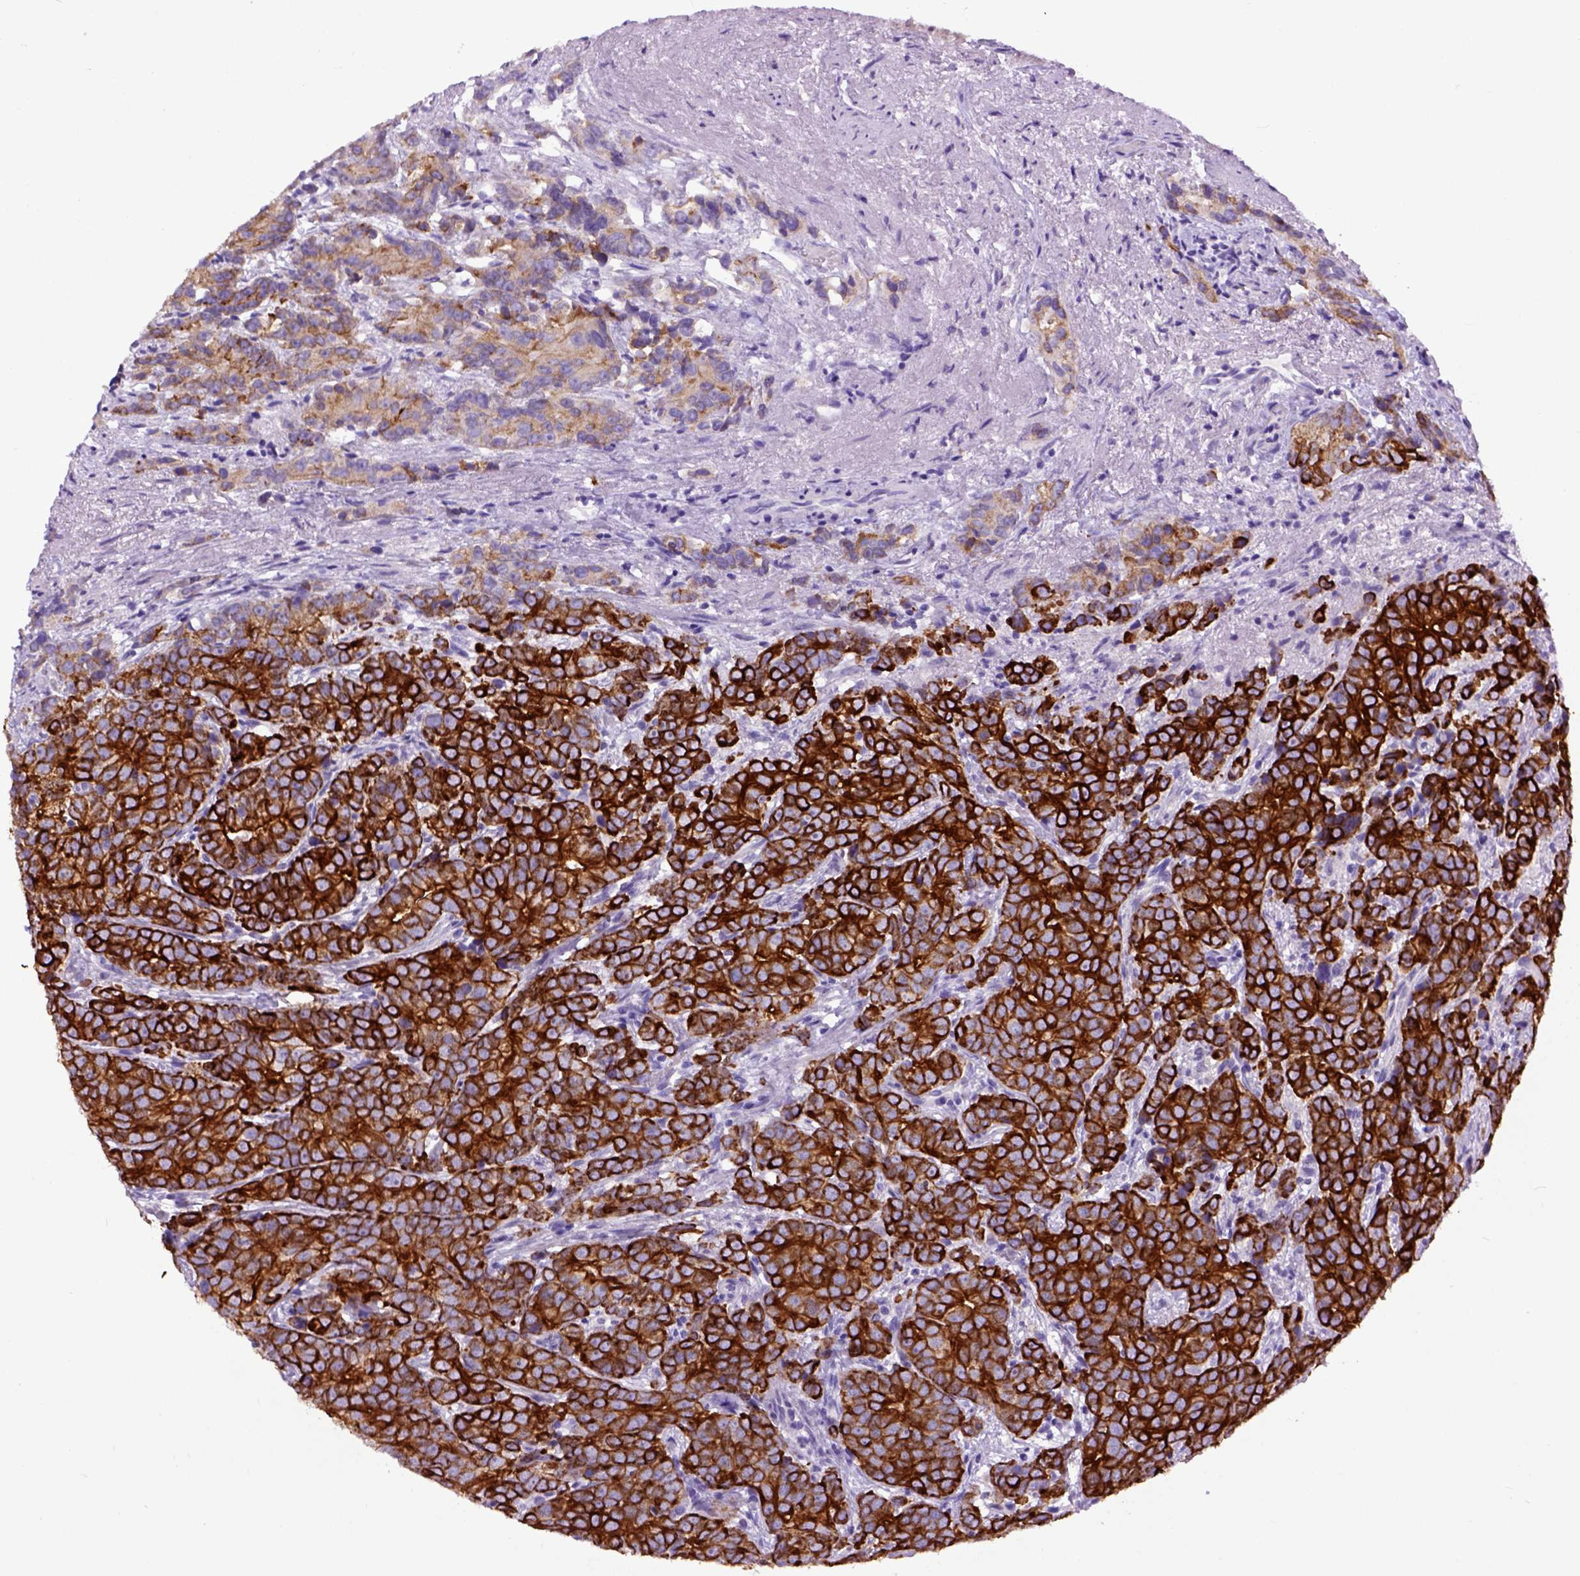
{"staining": {"intensity": "strong", "quantity": ">75%", "location": "cytoplasmic/membranous"}, "tissue": "prostate cancer", "cell_type": "Tumor cells", "image_type": "cancer", "snomed": [{"axis": "morphology", "description": "Adenocarcinoma, High grade"}, {"axis": "topography", "description": "Prostate"}], "caption": "Immunohistochemical staining of human prostate high-grade adenocarcinoma shows high levels of strong cytoplasmic/membranous staining in about >75% of tumor cells. (IHC, brightfield microscopy, high magnification).", "gene": "RAB25", "patient": {"sex": "male", "age": 90}}